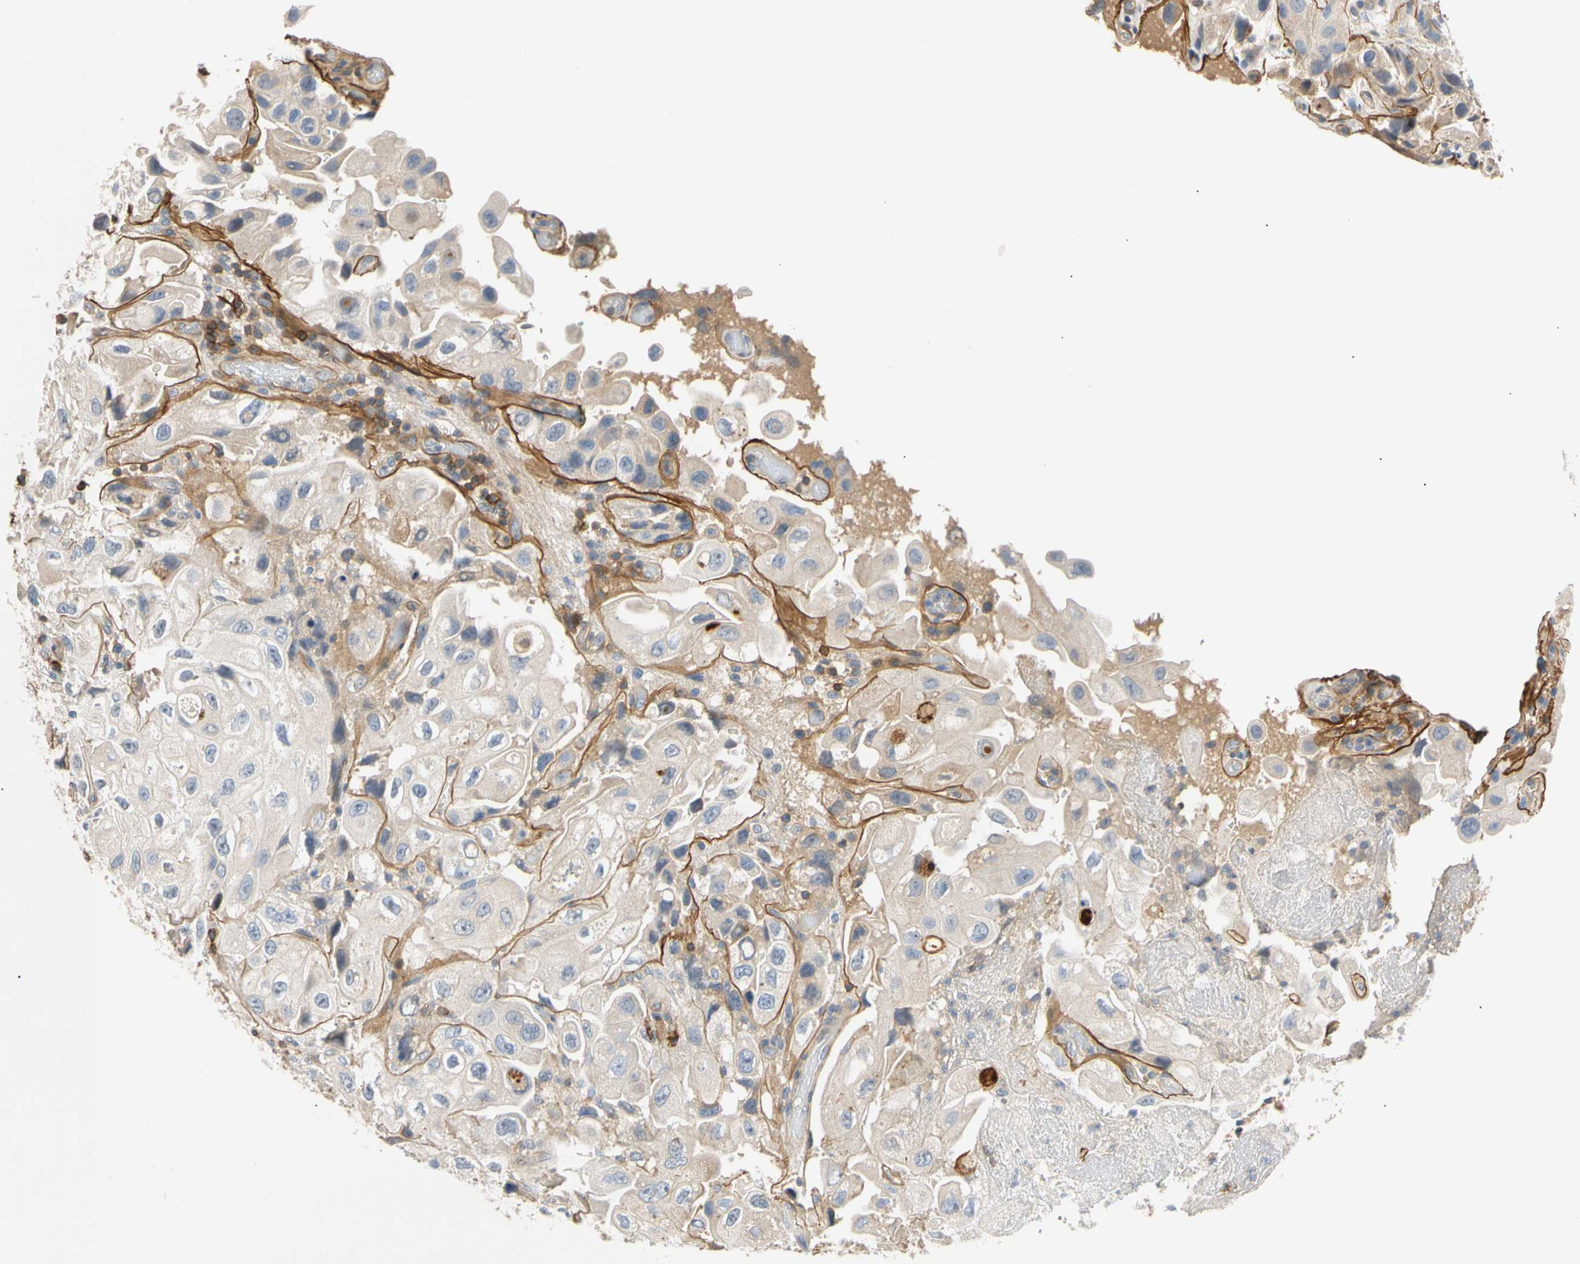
{"staining": {"intensity": "negative", "quantity": "none", "location": "none"}, "tissue": "urothelial cancer", "cell_type": "Tumor cells", "image_type": "cancer", "snomed": [{"axis": "morphology", "description": "Urothelial carcinoma, High grade"}, {"axis": "topography", "description": "Urinary bladder"}], "caption": "The photomicrograph shows no significant positivity in tumor cells of urothelial cancer.", "gene": "TNFRSF18", "patient": {"sex": "female", "age": 64}}